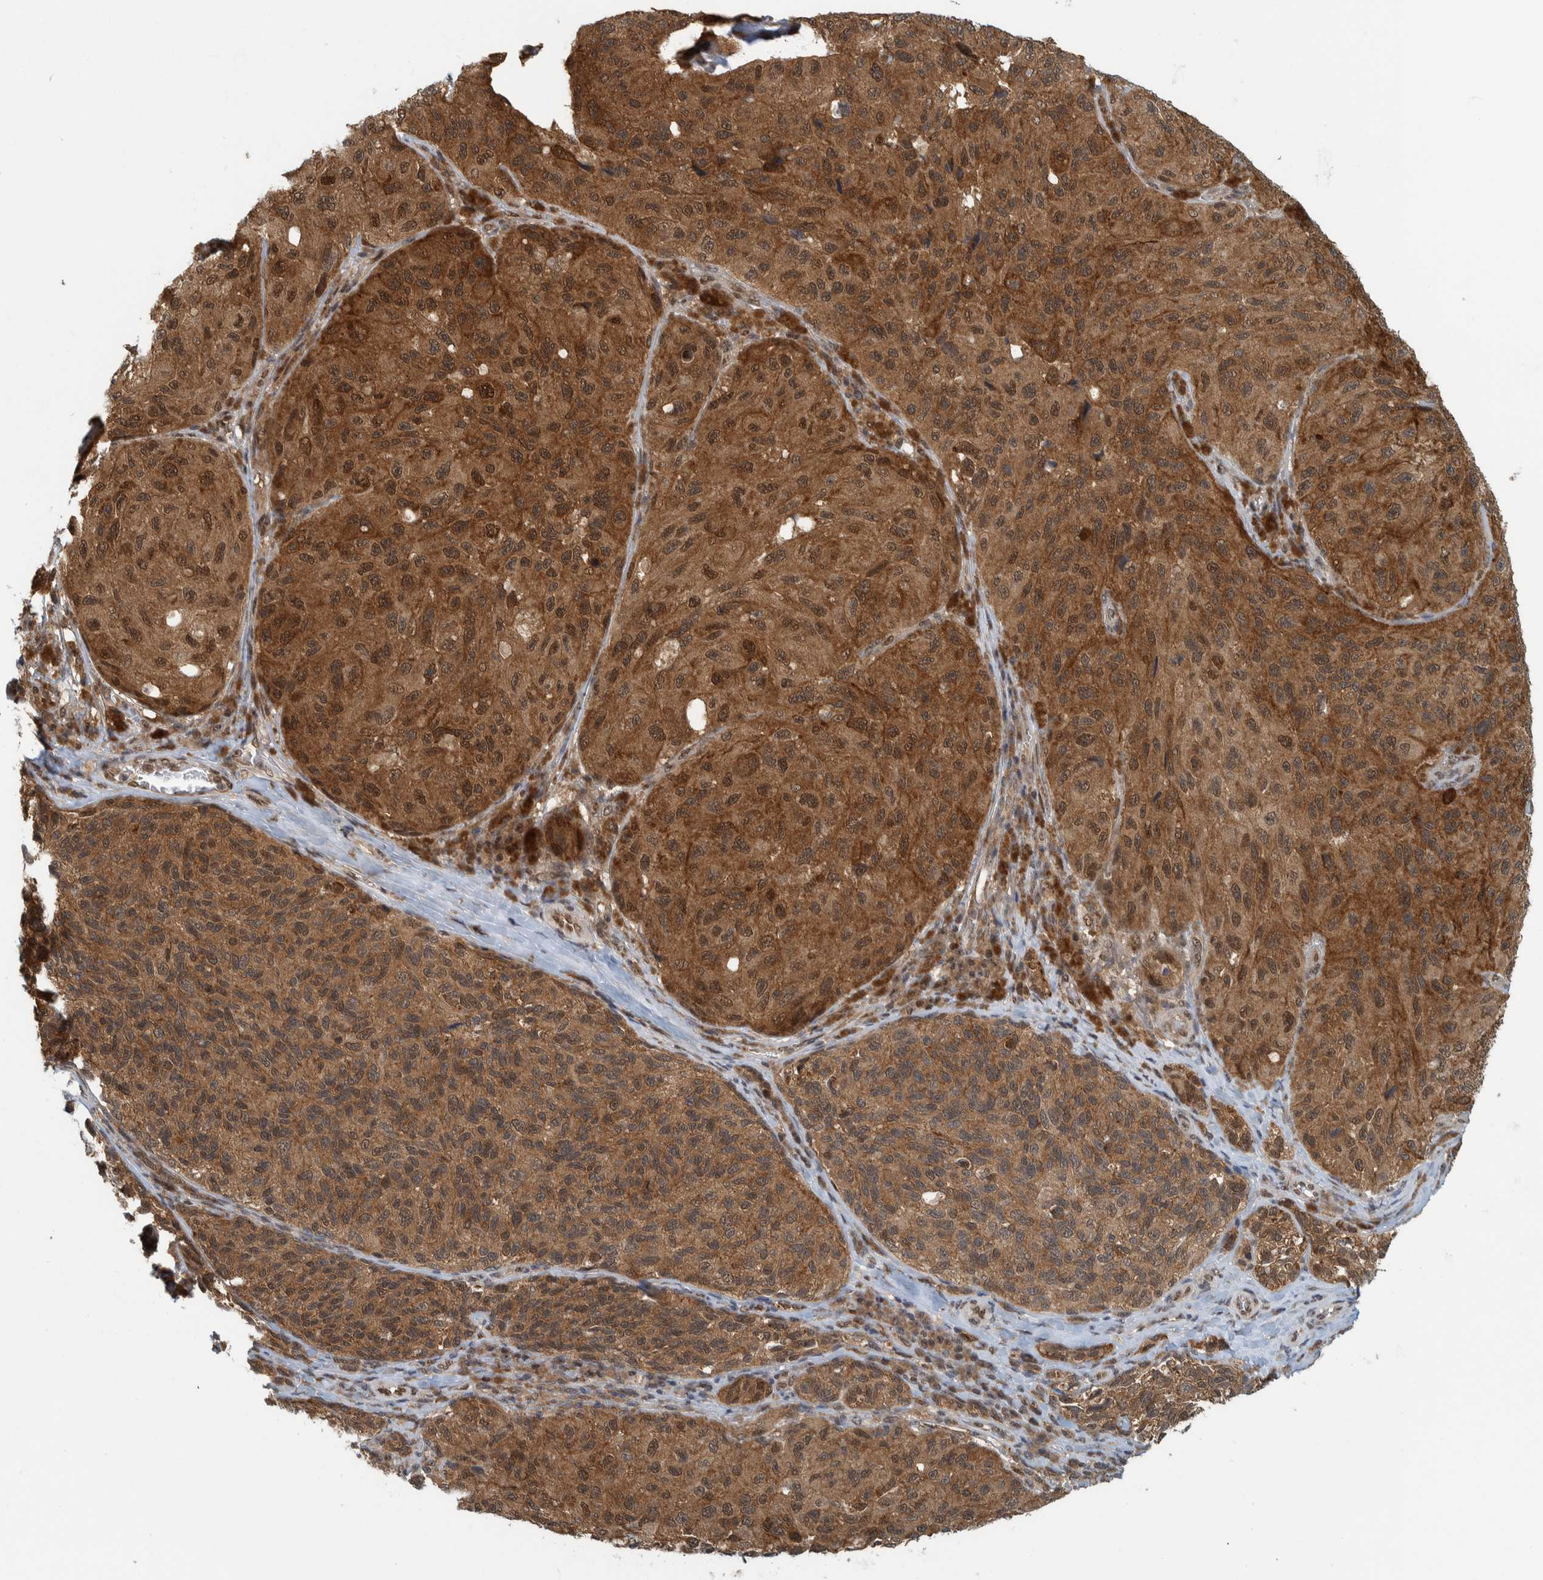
{"staining": {"intensity": "strong", "quantity": ">75%", "location": "cytoplasmic/membranous,nuclear"}, "tissue": "melanoma", "cell_type": "Tumor cells", "image_type": "cancer", "snomed": [{"axis": "morphology", "description": "Malignant melanoma, NOS"}, {"axis": "topography", "description": "Skin"}], "caption": "A micrograph of melanoma stained for a protein shows strong cytoplasmic/membranous and nuclear brown staining in tumor cells.", "gene": "COPS3", "patient": {"sex": "female", "age": 73}}